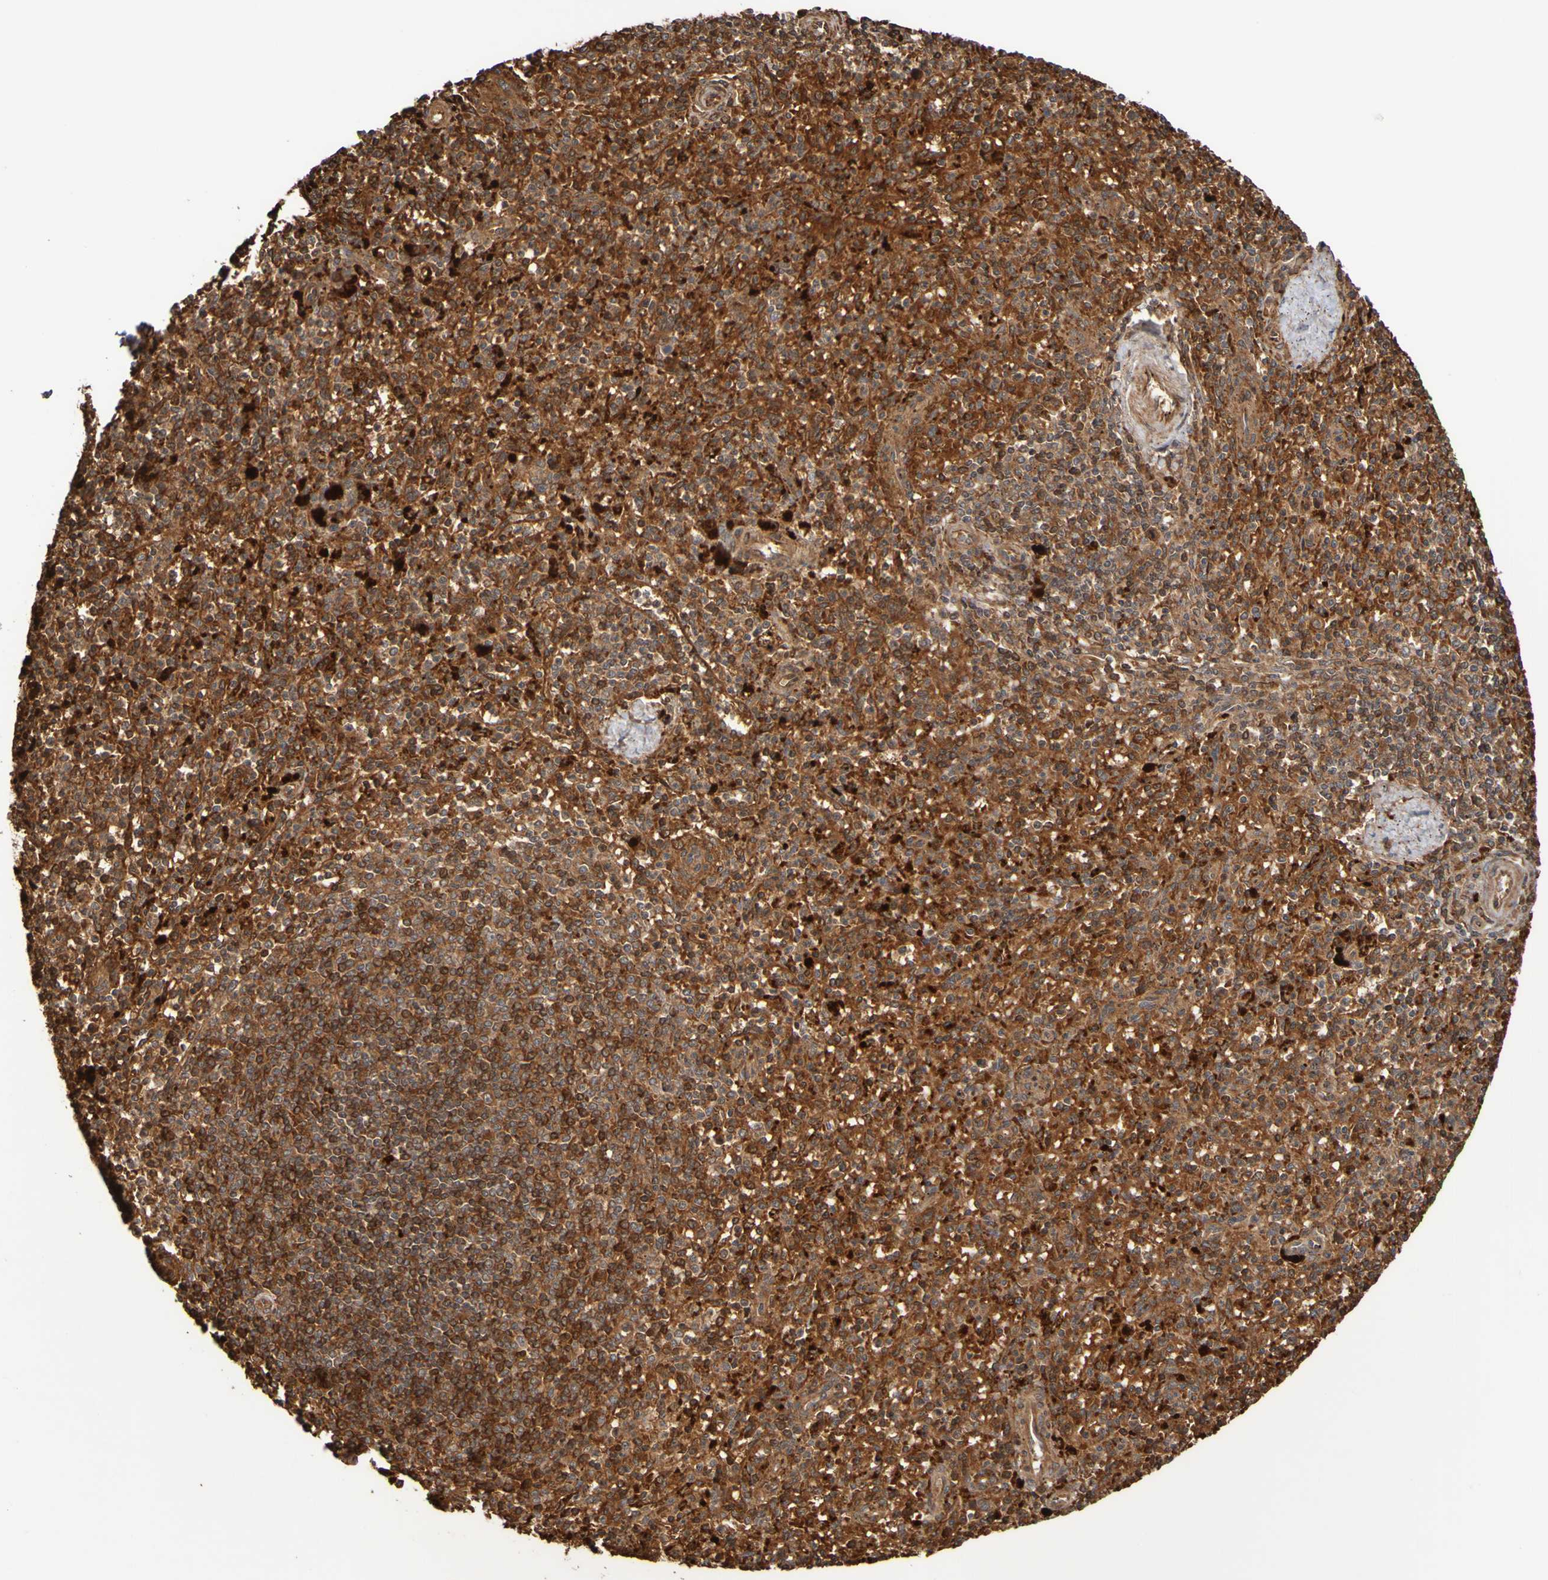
{"staining": {"intensity": "strong", "quantity": ">75%", "location": "cytoplasmic/membranous"}, "tissue": "spleen", "cell_type": "Cells in red pulp", "image_type": "normal", "snomed": [{"axis": "morphology", "description": "Normal tissue, NOS"}, {"axis": "topography", "description": "Spleen"}], "caption": "The micrograph shows immunohistochemical staining of normal spleen. There is strong cytoplasmic/membranous staining is seen in about >75% of cells in red pulp.", "gene": "UCN", "patient": {"sex": "male", "age": 72}}